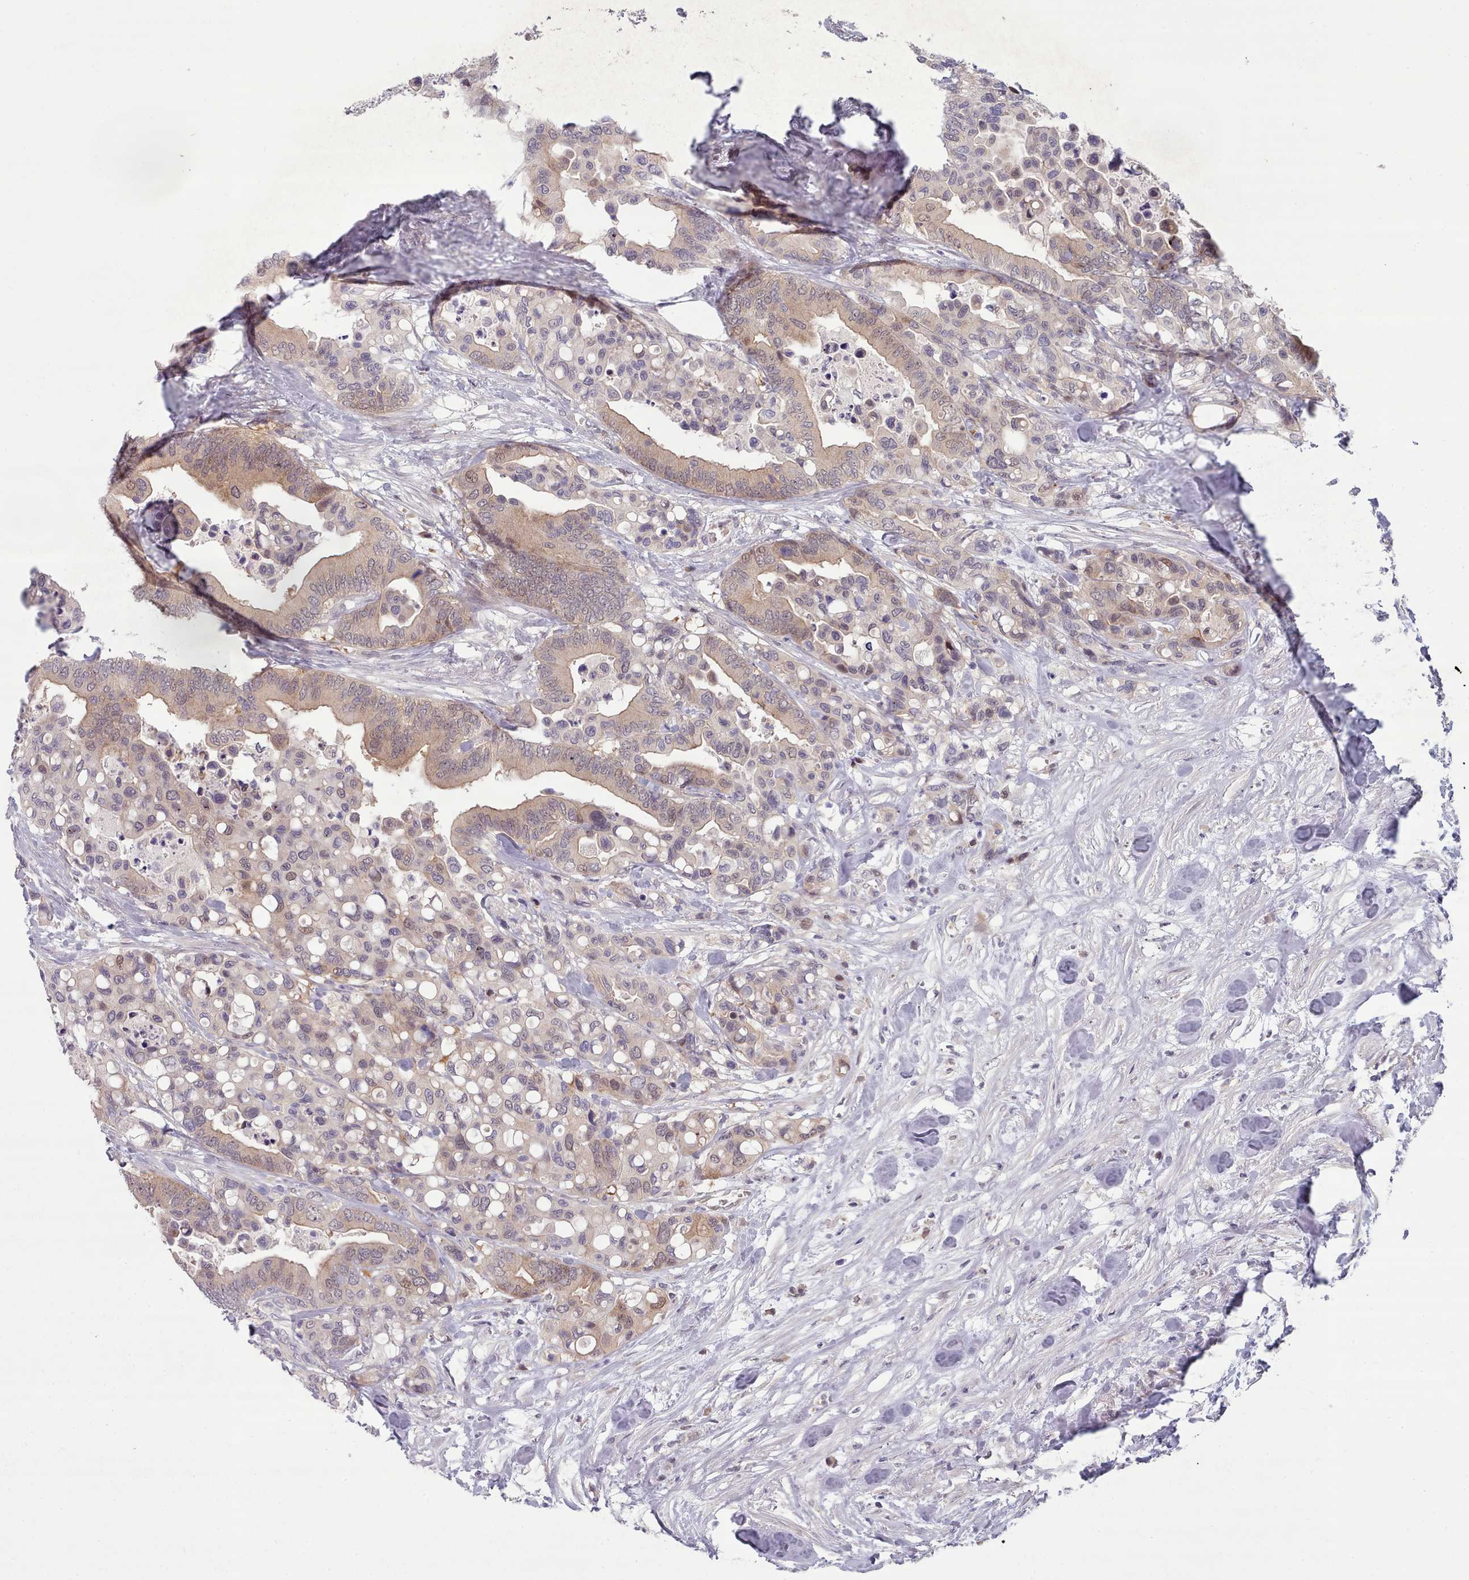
{"staining": {"intensity": "weak", "quantity": ">75%", "location": "cytoplasmic/membranous"}, "tissue": "colorectal cancer", "cell_type": "Tumor cells", "image_type": "cancer", "snomed": [{"axis": "morphology", "description": "Adenocarcinoma, NOS"}, {"axis": "topography", "description": "Colon"}], "caption": "This photomicrograph displays adenocarcinoma (colorectal) stained with immunohistochemistry (IHC) to label a protein in brown. The cytoplasmic/membranous of tumor cells show weak positivity for the protein. Nuclei are counter-stained blue.", "gene": "CLNS1A", "patient": {"sex": "male", "age": 82}}